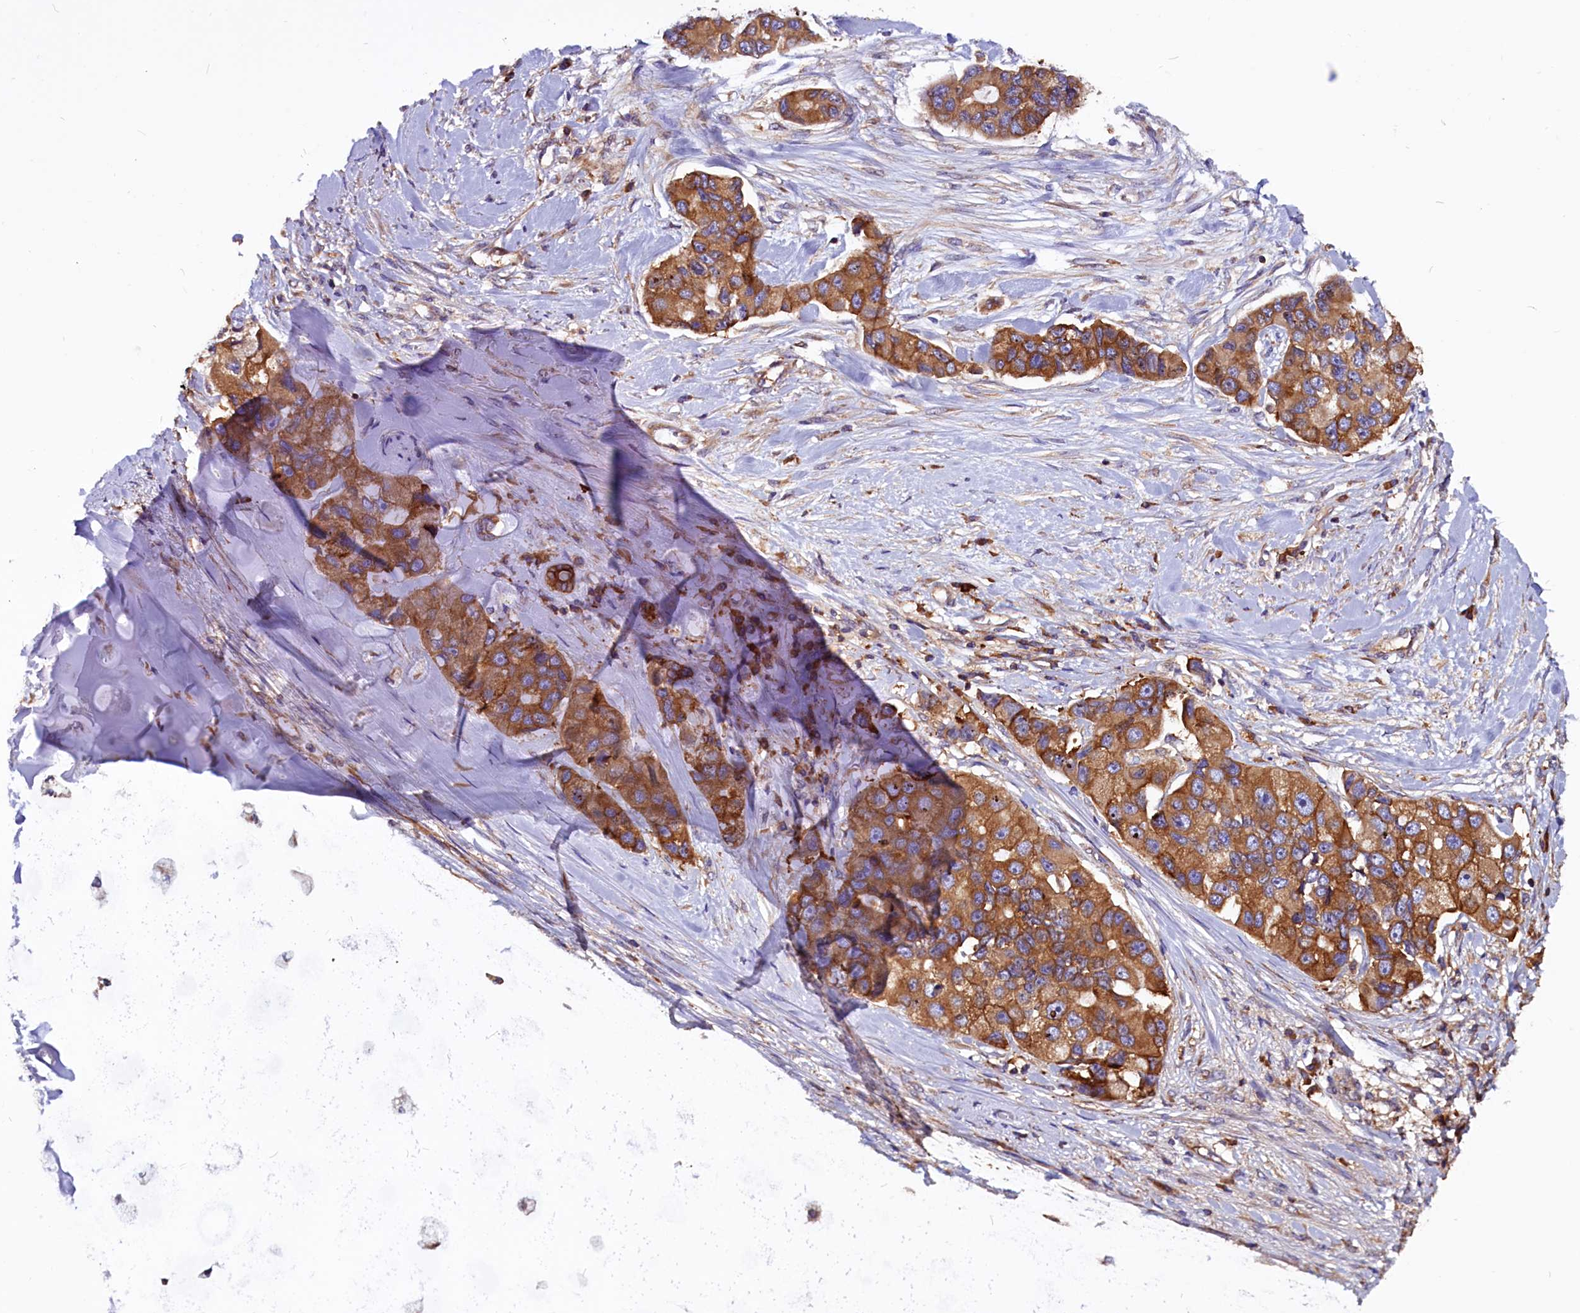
{"staining": {"intensity": "strong", "quantity": ">75%", "location": "cytoplasmic/membranous"}, "tissue": "lung cancer", "cell_type": "Tumor cells", "image_type": "cancer", "snomed": [{"axis": "morphology", "description": "Adenocarcinoma, NOS"}, {"axis": "topography", "description": "Lung"}], "caption": "Protein expression analysis of lung cancer (adenocarcinoma) displays strong cytoplasmic/membranous staining in approximately >75% of tumor cells.", "gene": "EIF3G", "patient": {"sex": "female", "age": 54}}